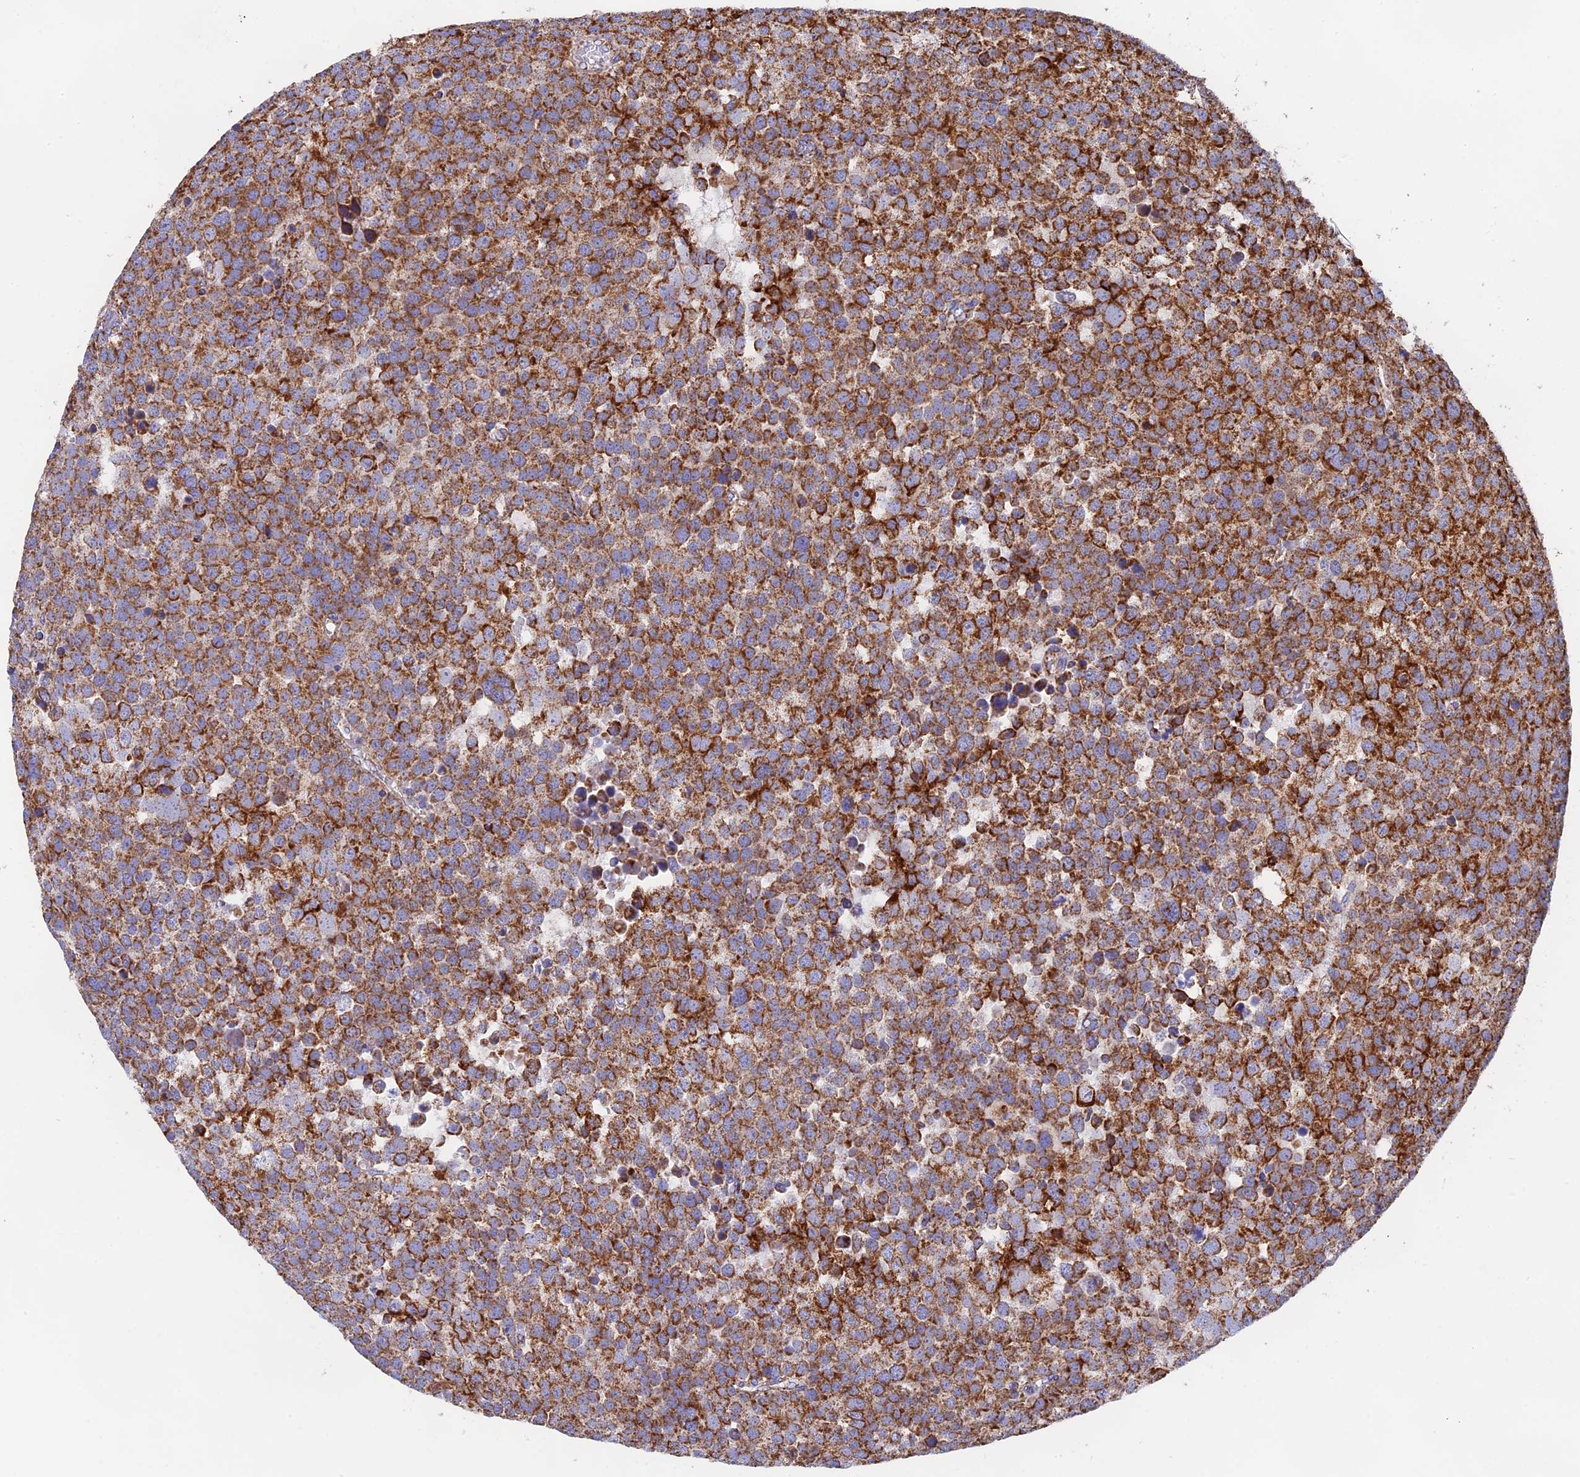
{"staining": {"intensity": "strong", "quantity": ">75%", "location": "cytoplasmic/membranous"}, "tissue": "testis cancer", "cell_type": "Tumor cells", "image_type": "cancer", "snomed": [{"axis": "morphology", "description": "Seminoma, NOS"}, {"axis": "topography", "description": "Testis"}], "caption": "Testis seminoma stained with DAB IHC demonstrates high levels of strong cytoplasmic/membranous expression in about >75% of tumor cells.", "gene": "NDUFA5", "patient": {"sex": "male", "age": 71}}